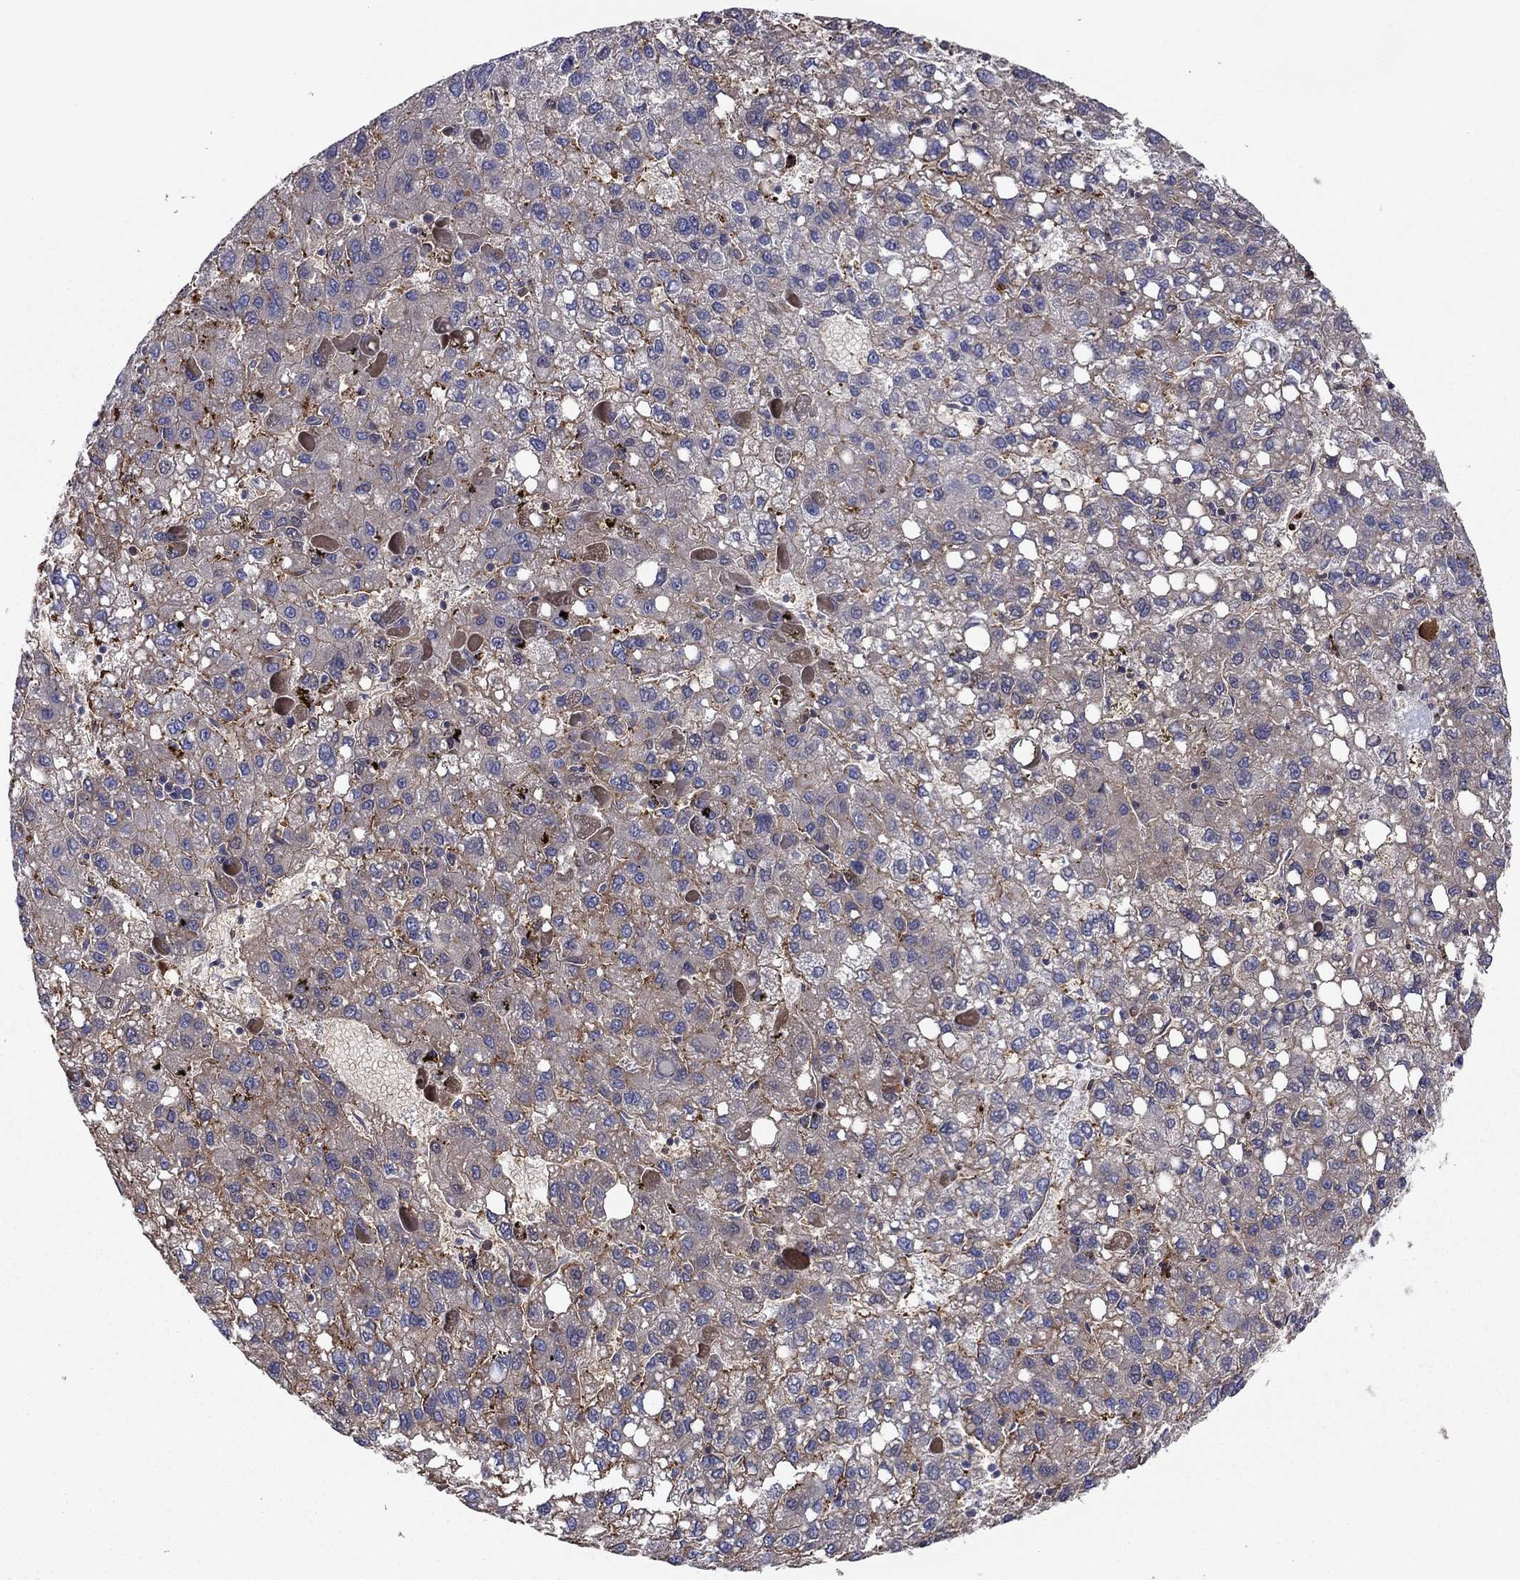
{"staining": {"intensity": "moderate", "quantity": "<25%", "location": "cytoplasmic/membranous"}, "tissue": "liver cancer", "cell_type": "Tumor cells", "image_type": "cancer", "snomed": [{"axis": "morphology", "description": "Carcinoma, Hepatocellular, NOS"}, {"axis": "topography", "description": "Liver"}], "caption": "The immunohistochemical stain labels moderate cytoplasmic/membranous expression in tumor cells of liver cancer tissue. (DAB (3,3'-diaminobenzidine) IHC with brightfield microscopy, high magnification).", "gene": "HPX", "patient": {"sex": "female", "age": 82}}